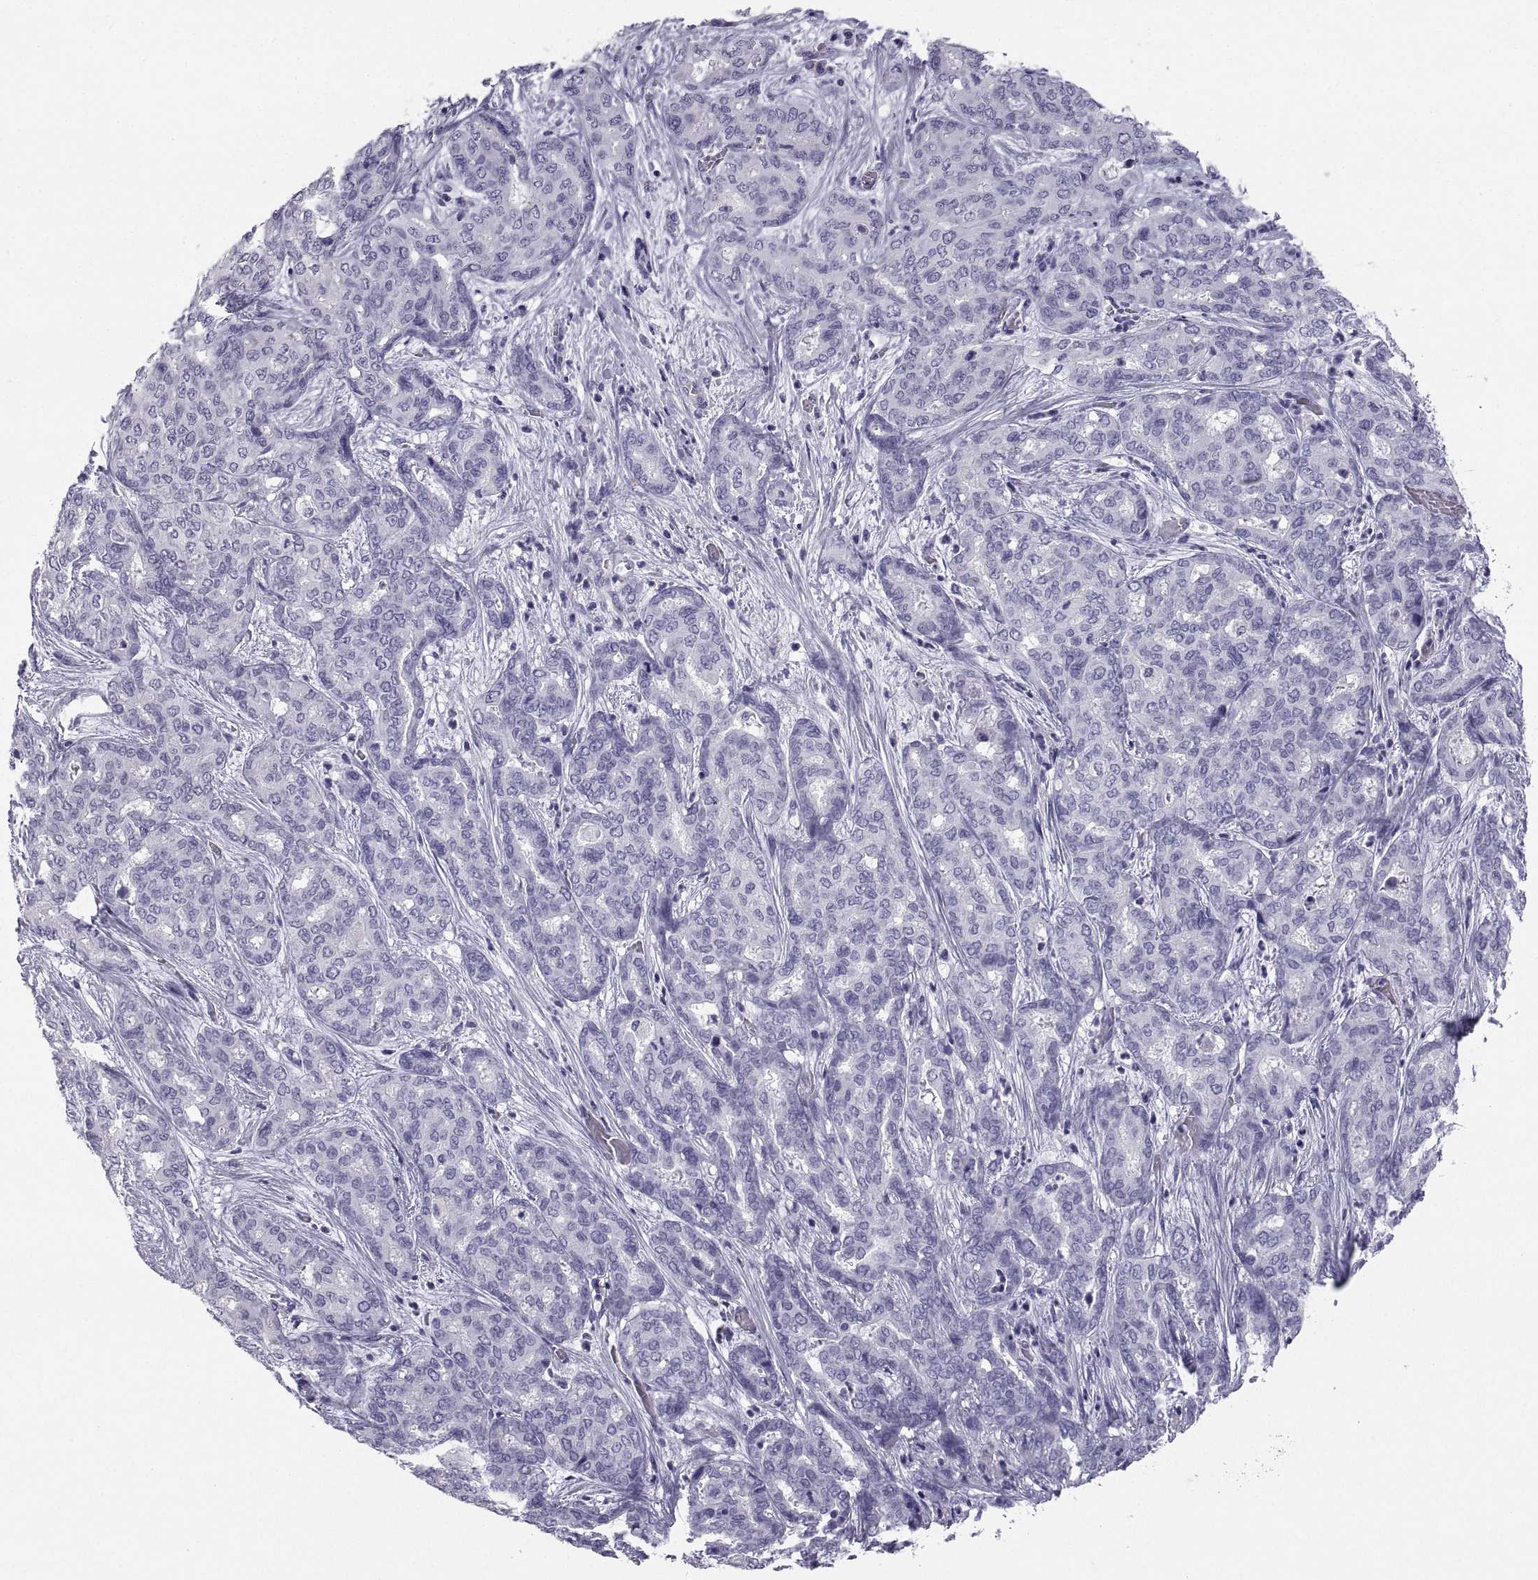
{"staining": {"intensity": "negative", "quantity": "none", "location": "none"}, "tissue": "liver cancer", "cell_type": "Tumor cells", "image_type": "cancer", "snomed": [{"axis": "morphology", "description": "Cholangiocarcinoma"}, {"axis": "topography", "description": "Liver"}], "caption": "The image reveals no significant staining in tumor cells of cholangiocarcinoma (liver).", "gene": "PCSK1N", "patient": {"sex": "female", "age": 64}}